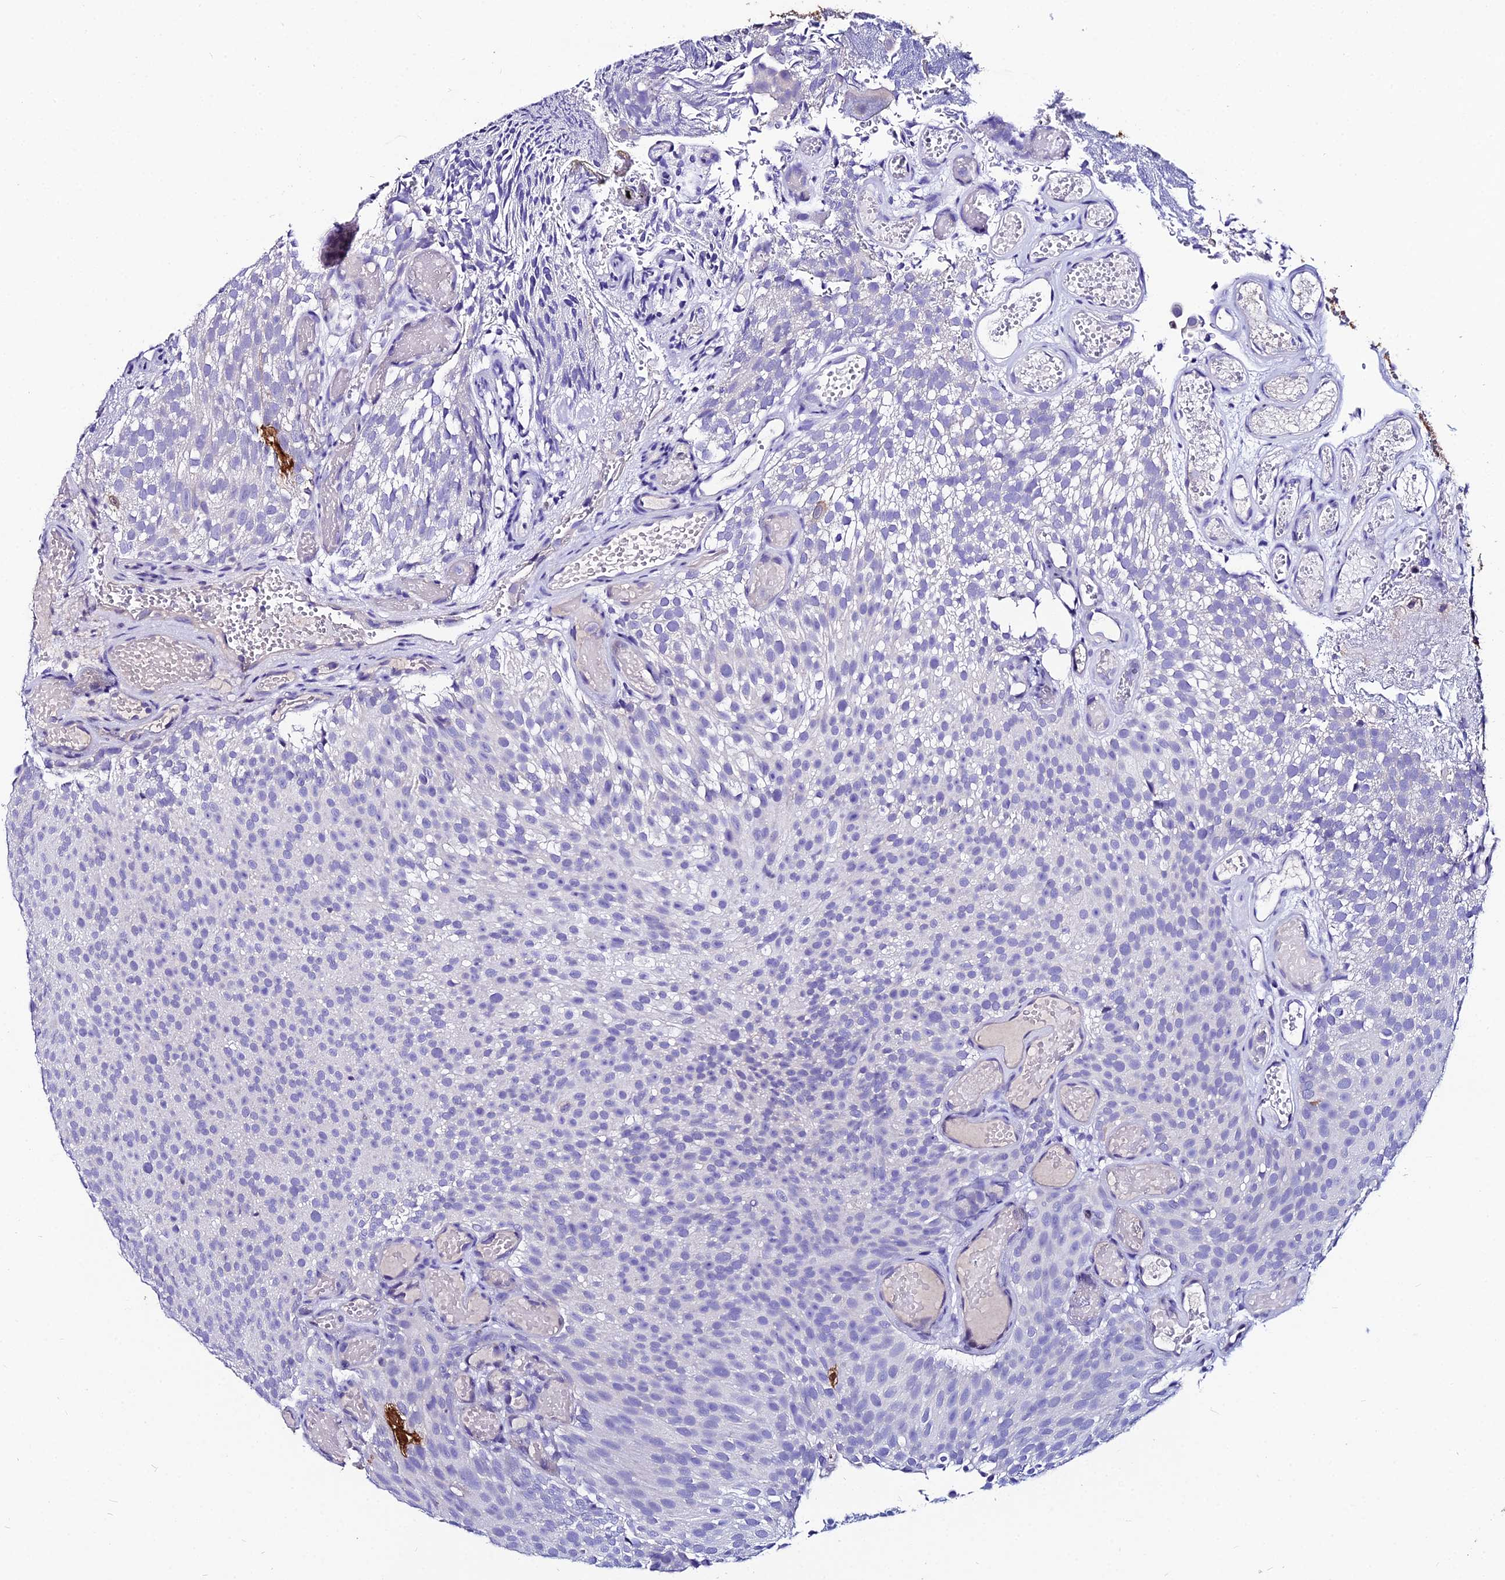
{"staining": {"intensity": "negative", "quantity": "none", "location": "none"}, "tissue": "urothelial cancer", "cell_type": "Tumor cells", "image_type": "cancer", "snomed": [{"axis": "morphology", "description": "Urothelial carcinoma, Low grade"}, {"axis": "topography", "description": "Urinary bladder"}], "caption": "Tumor cells show no significant protein expression in low-grade urothelial carcinoma.", "gene": "LGALS7", "patient": {"sex": "male", "age": 78}}